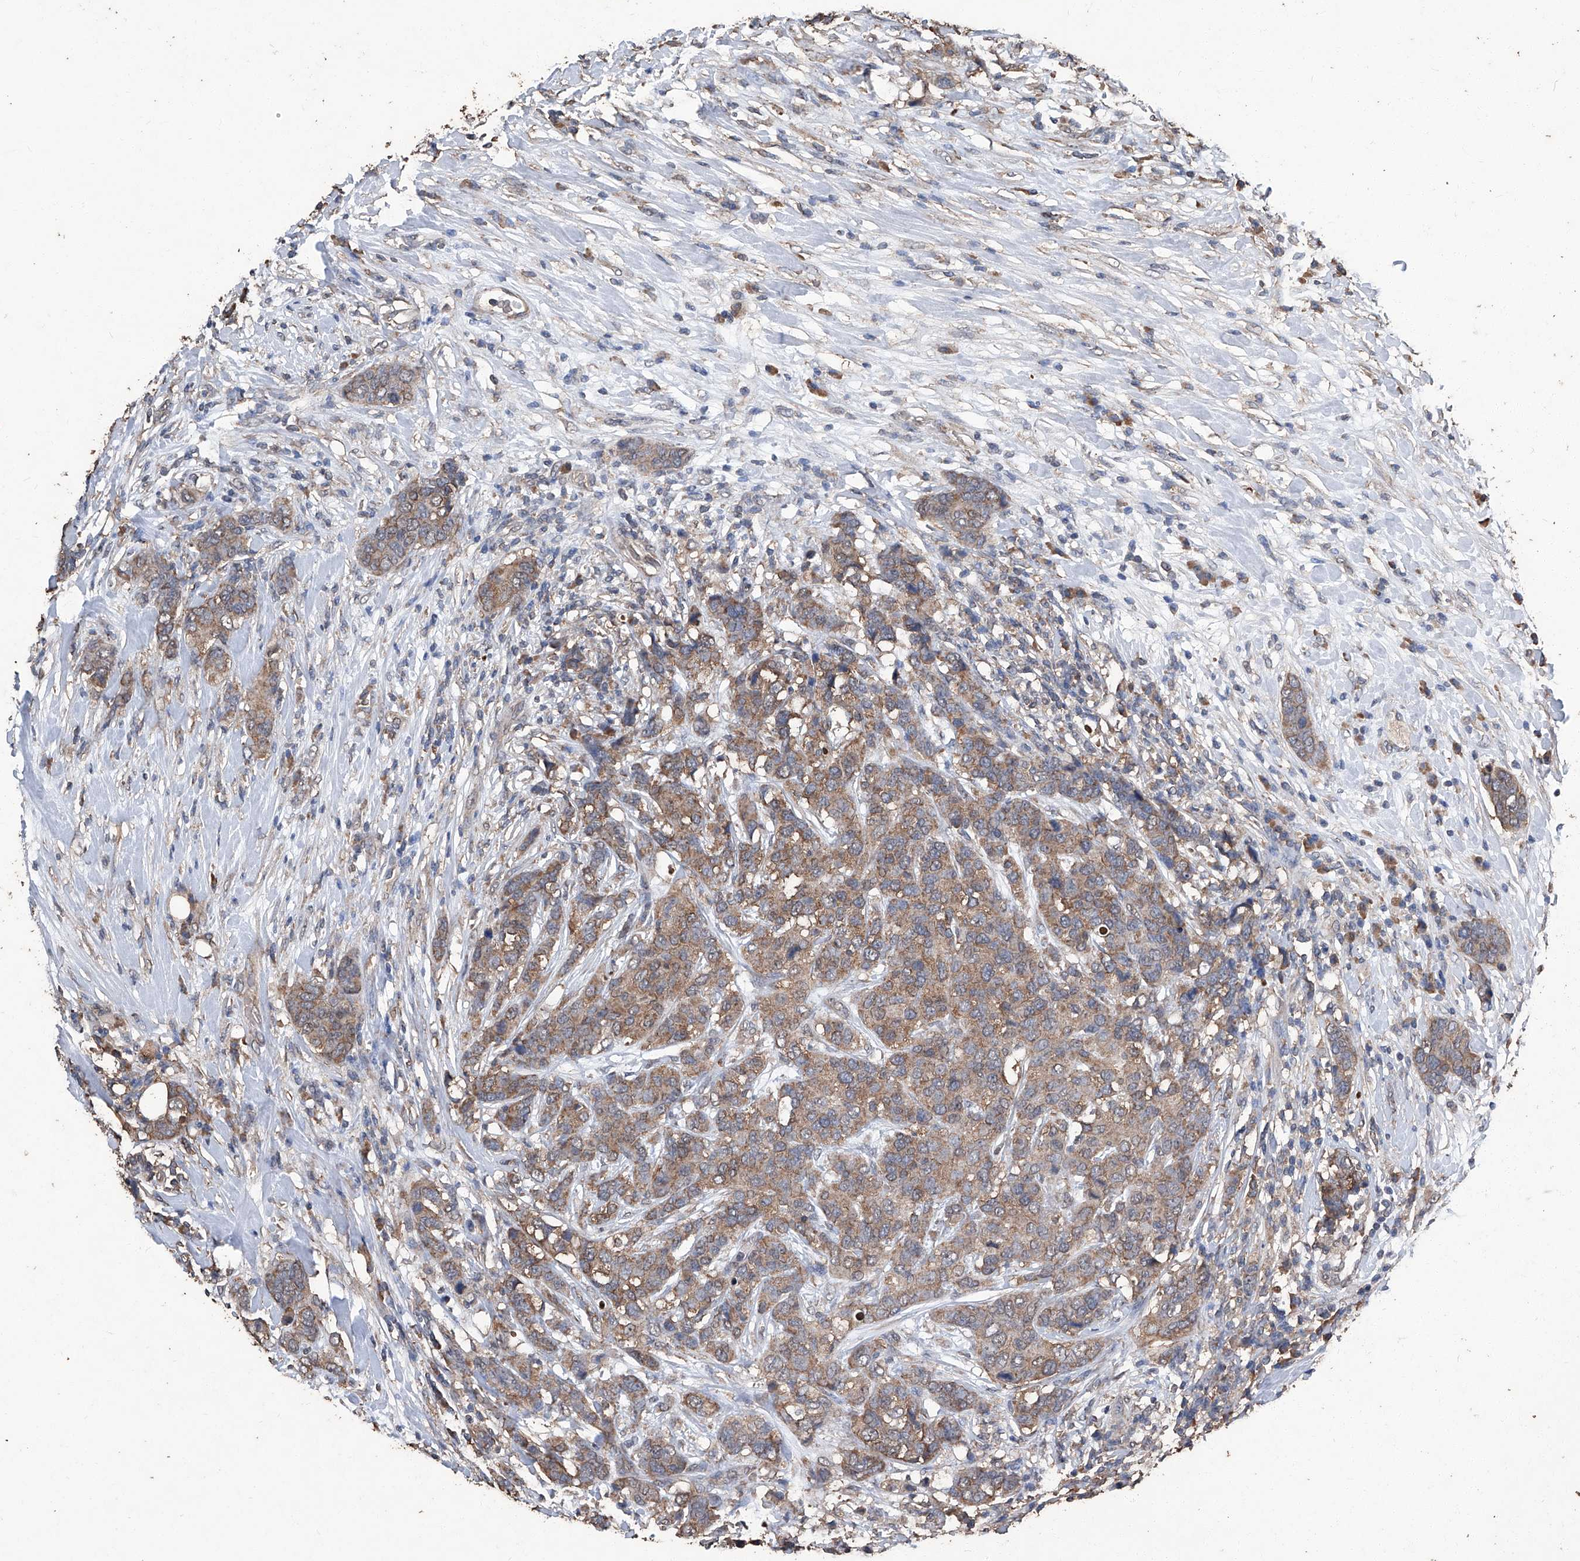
{"staining": {"intensity": "moderate", "quantity": ">75%", "location": "cytoplasmic/membranous"}, "tissue": "breast cancer", "cell_type": "Tumor cells", "image_type": "cancer", "snomed": [{"axis": "morphology", "description": "Lobular carcinoma"}, {"axis": "topography", "description": "Breast"}], "caption": "Protein staining demonstrates moderate cytoplasmic/membranous staining in about >75% of tumor cells in breast cancer (lobular carcinoma).", "gene": "STARD7", "patient": {"sex": "female", "age": 59}}